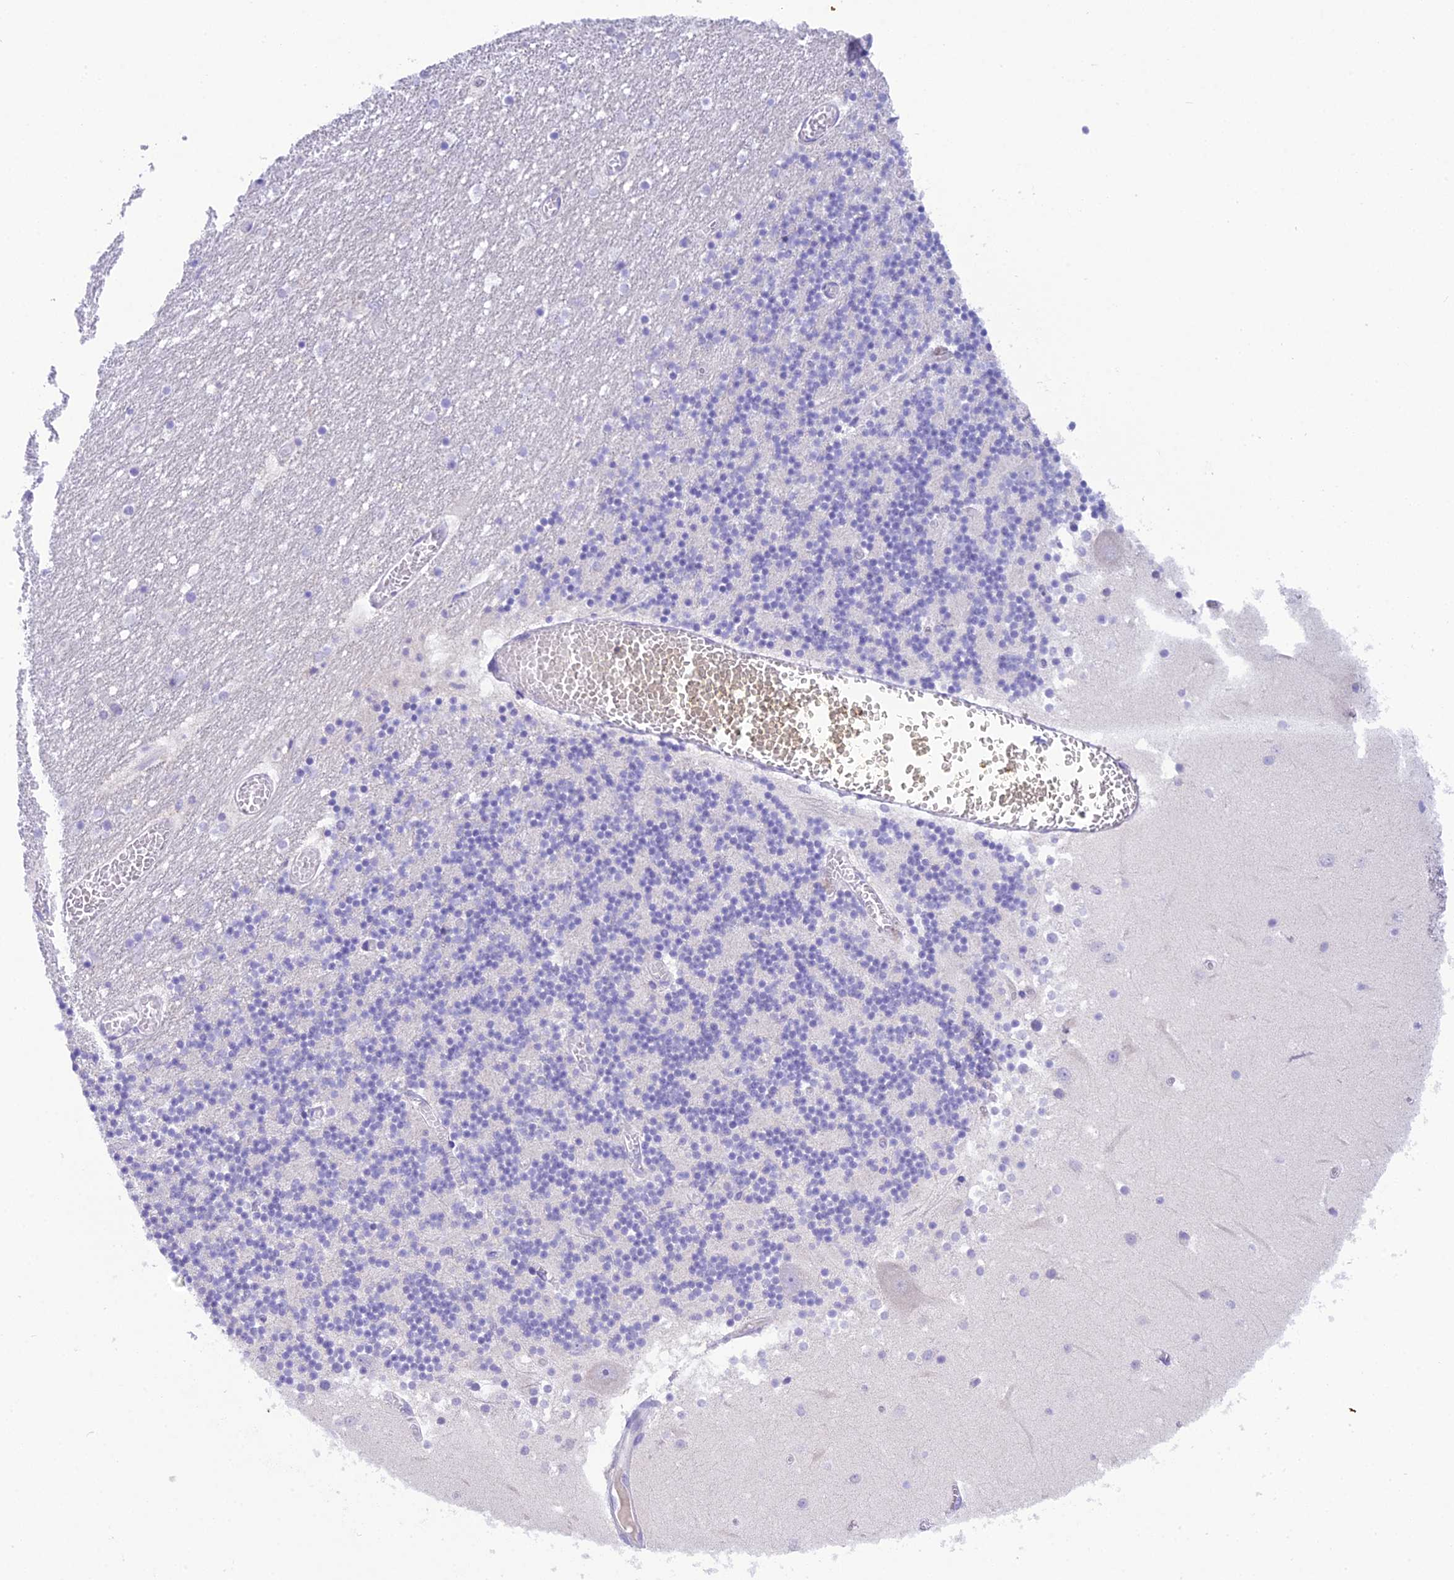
{"staining": {"intensity": "negative", "quantity": "none", "location": "none"}, "tissue": "cerebellum", "cell_type": "Cells in granular layer", "image_type": "normal", "snomed": [{"axis": "morphology", "description": "Normal tissue, NOS"}, {"axis": "topography", "description": "Cerebellum"}], "caption": "Immunohistochemistry (IHC) histopathology image of benign cerebellum stained for a protein (brown), which shows no staining in cells in granular layer.", "gene": "KIAA0408", "patient": {"sex": "female", "age": 28}}